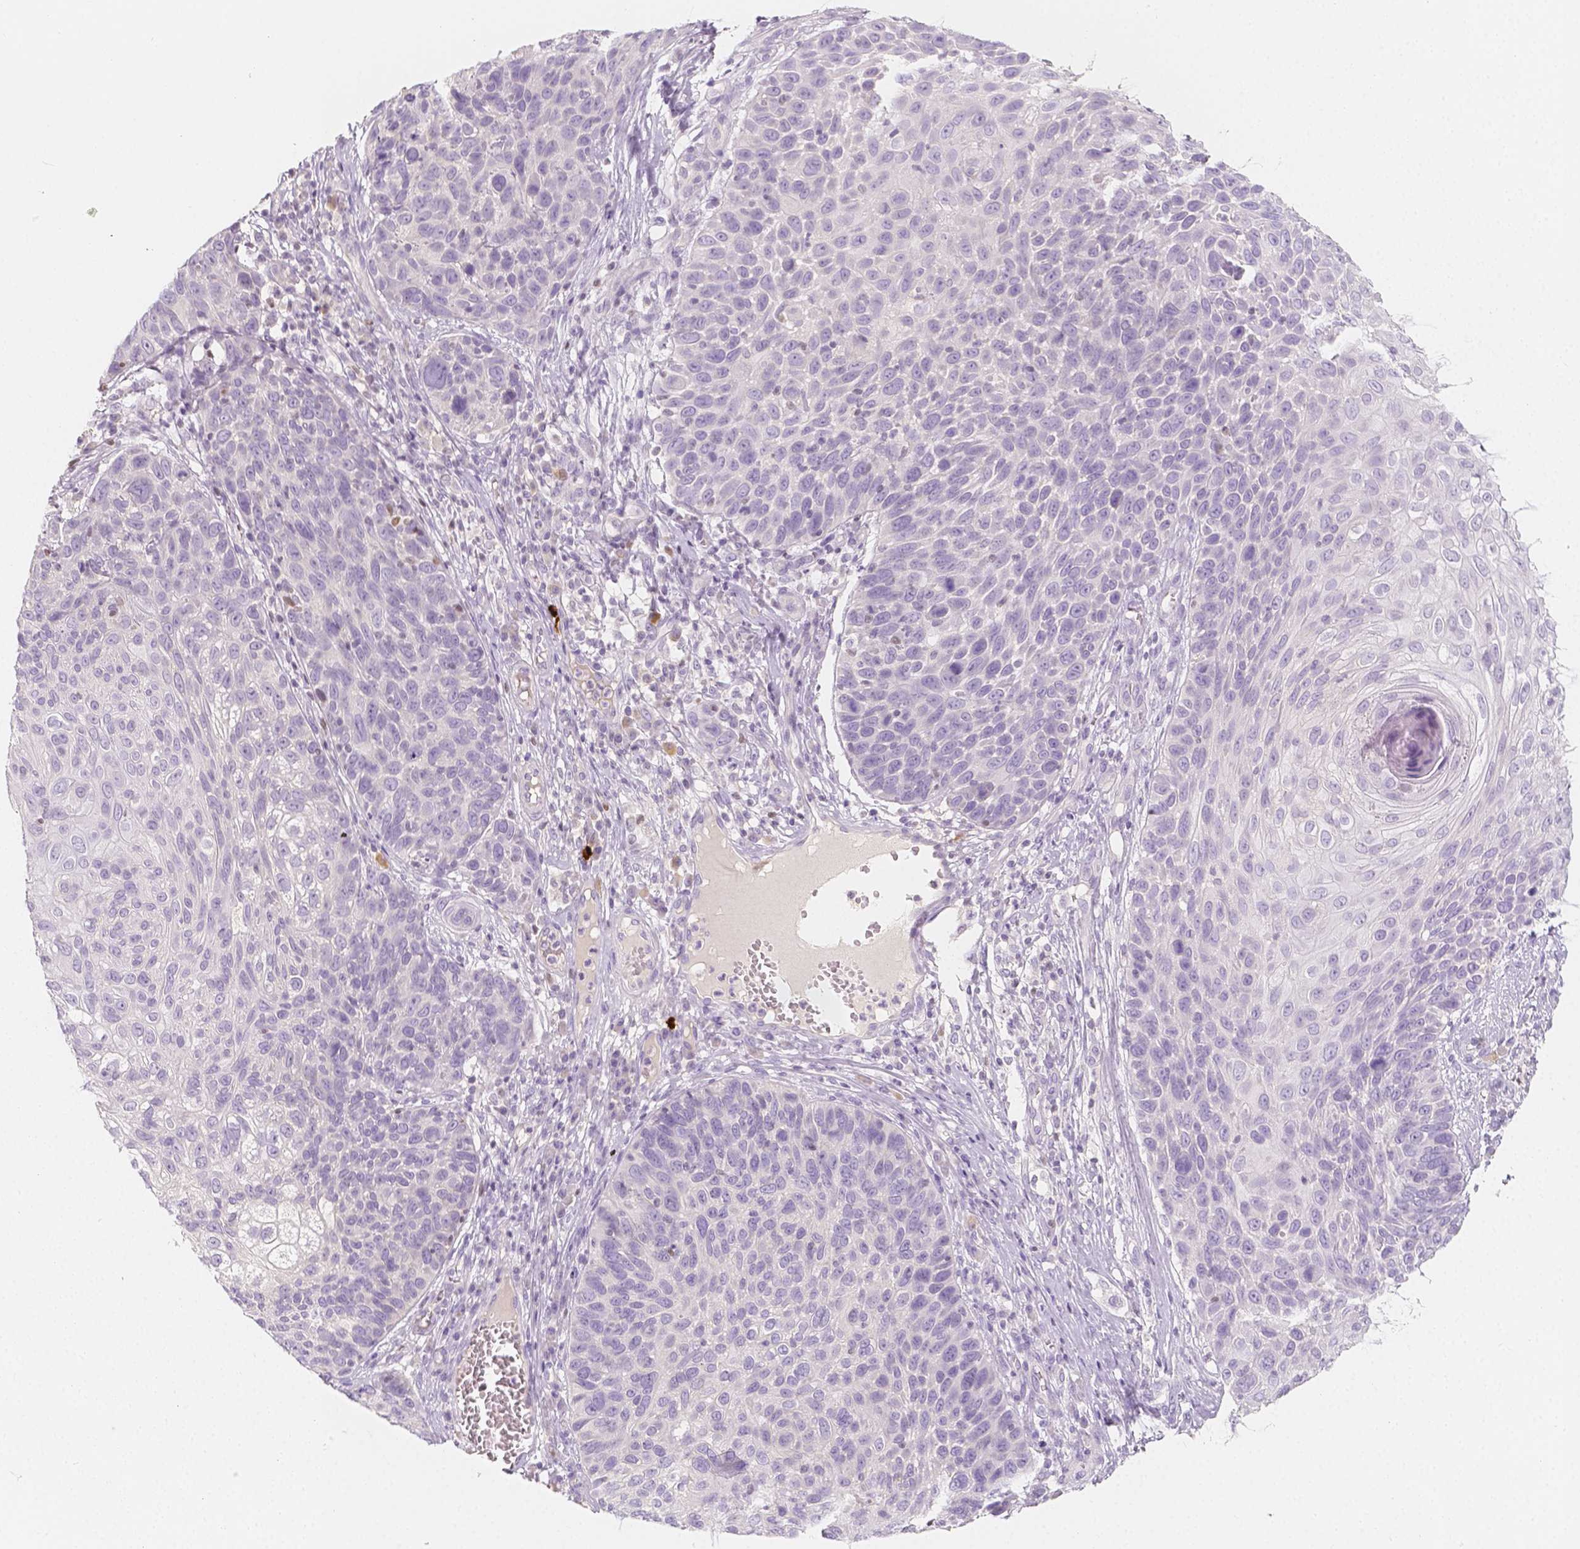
{"staining": {"intensity": "negative", "quantity": "none", "location": "none"}, "tissue": "skin cancer", "cell_type": "Tumor cells", "image_type": "cancer", "snomed": [{"axis": "morphology", "description": "Squamous cell carcinoma, NOS"}, {"axis": "topography", "description": "Skin"}], "caption": "The histopathology image shows no staining of tumor cells in skin cancer (squamous cell carcinoma).", "gene": "BATF", "patient": {"sex": "male", "age": 92}}